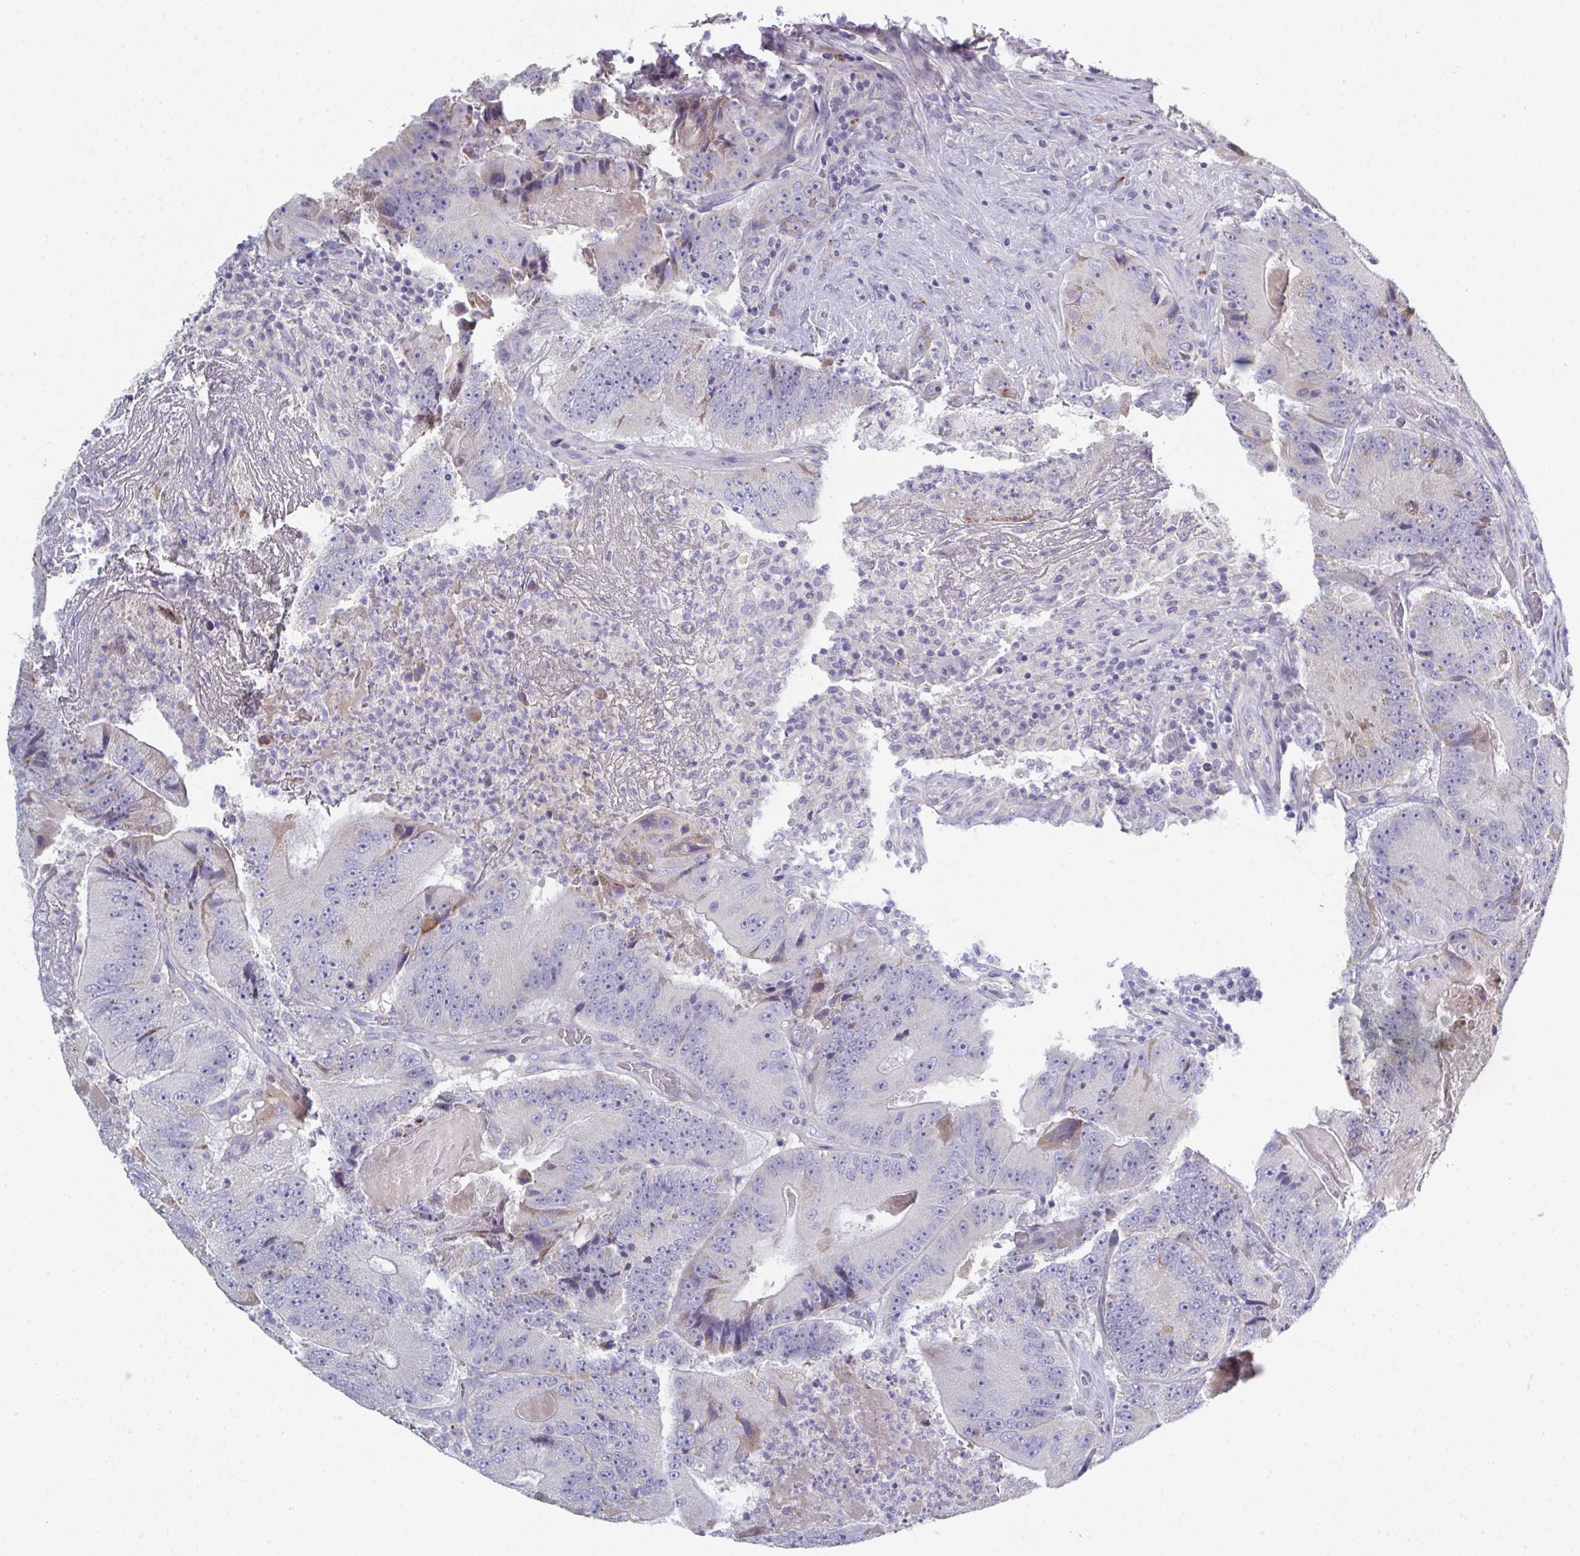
{"staining": {"intensity": "negative", "quantity": "none", "location": "none"}, "tissue": "colorectal cancer", "cell_type": "Tumor cells", "image_type": "cancer", "snomed": [{"axis": "morphology", "description": "Adenocarcinoma, NOS"}, {"axis": "topography", "description": "Colon"}], "caption": "Colorectal cancer was stained to show a protein in brown. There is no significant positivity in tumor cells.", "gene": "HGFAC", "patient": {"sex": "female", "age": 86}}